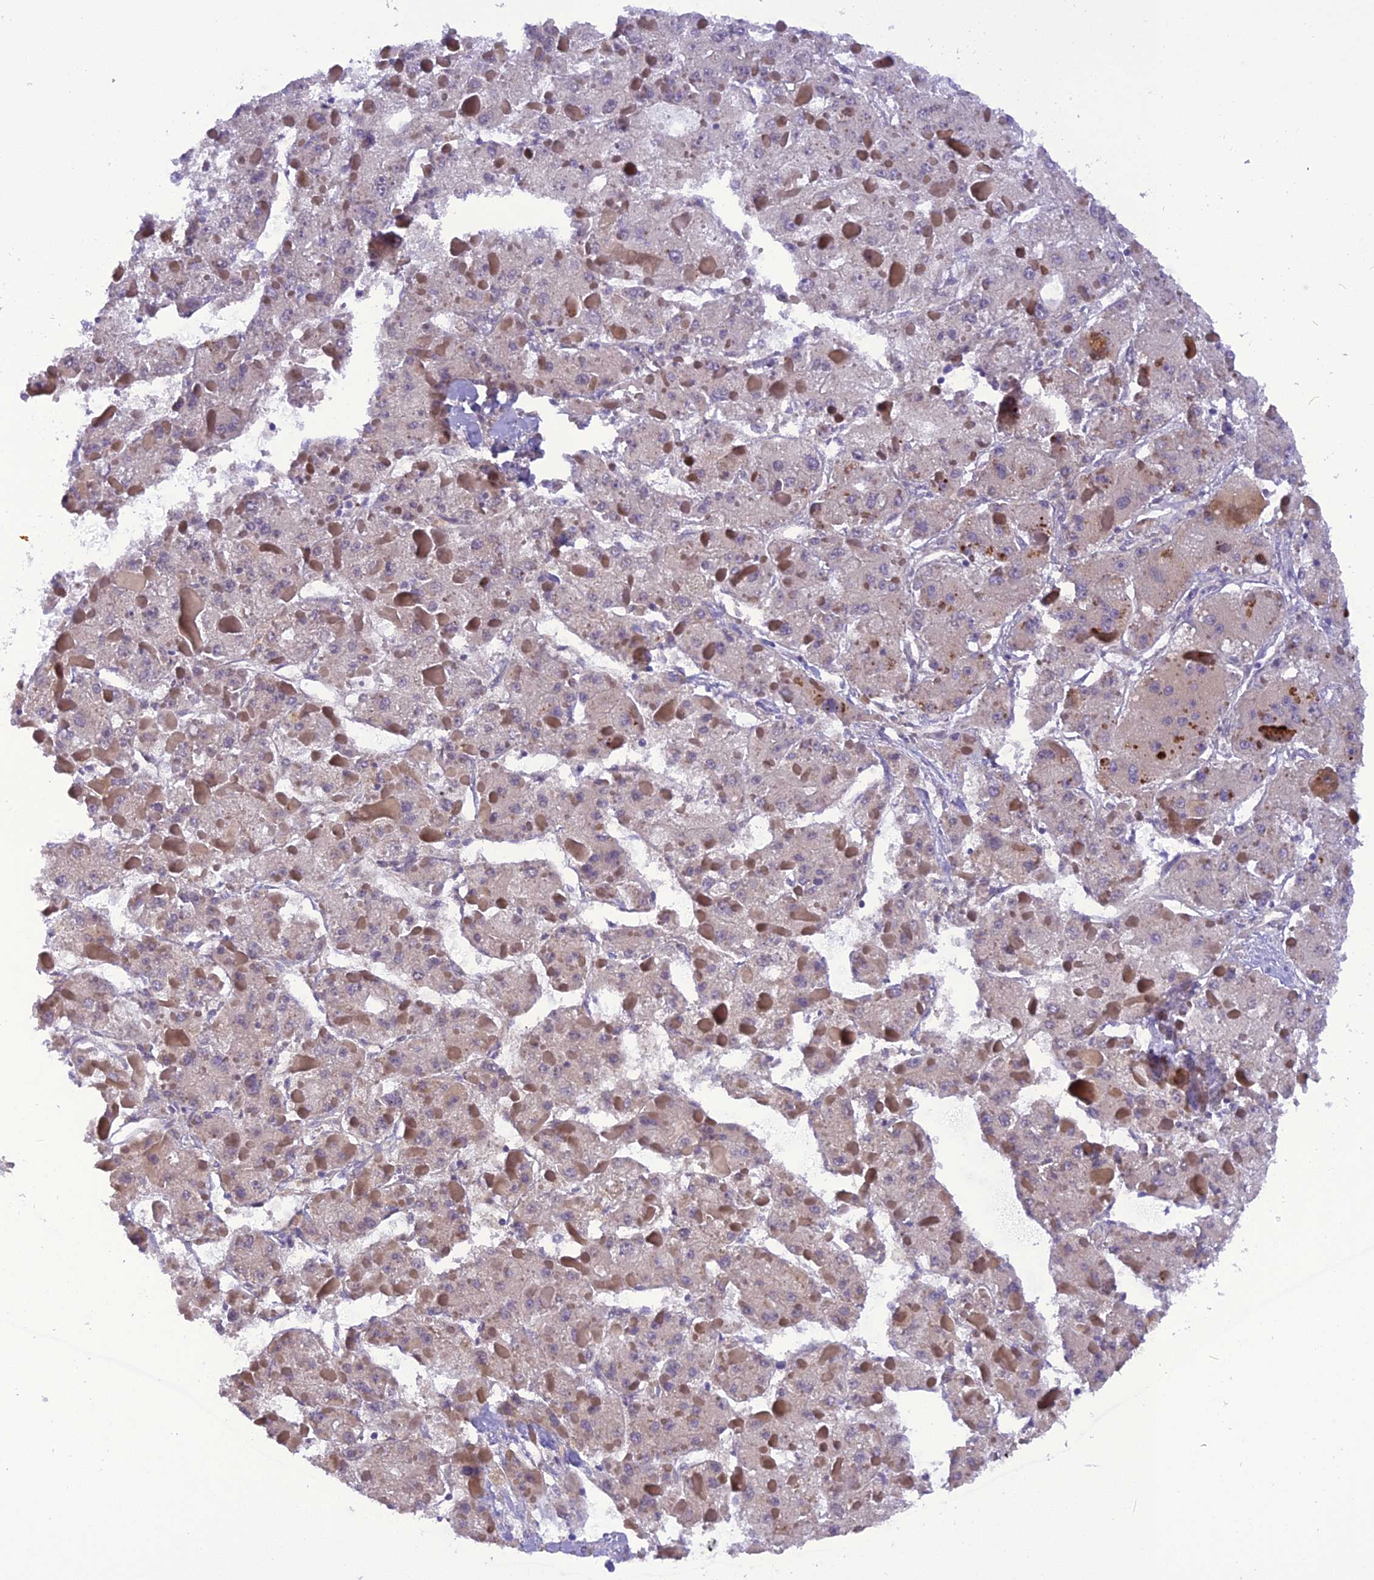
{"staining": {"intensity": "negative", "quantity": "none", "location": "none"}, "tissue": "liver cancer", "cell_type": "Tumor cells", "image_type": "cancer", "snomed": [{"axis": "morphology", "description": "Carcinoma, Hepatocellular, NOS"}, {"axis": "topography", "description": "Liver"}], "caption": "The photomicrograph reveals no significant positivity in tumor cells of liver cancer (hepatocellular carcinoma).", "gene": "TRIM3", "patient": {"sex": "female", "age": 73}}